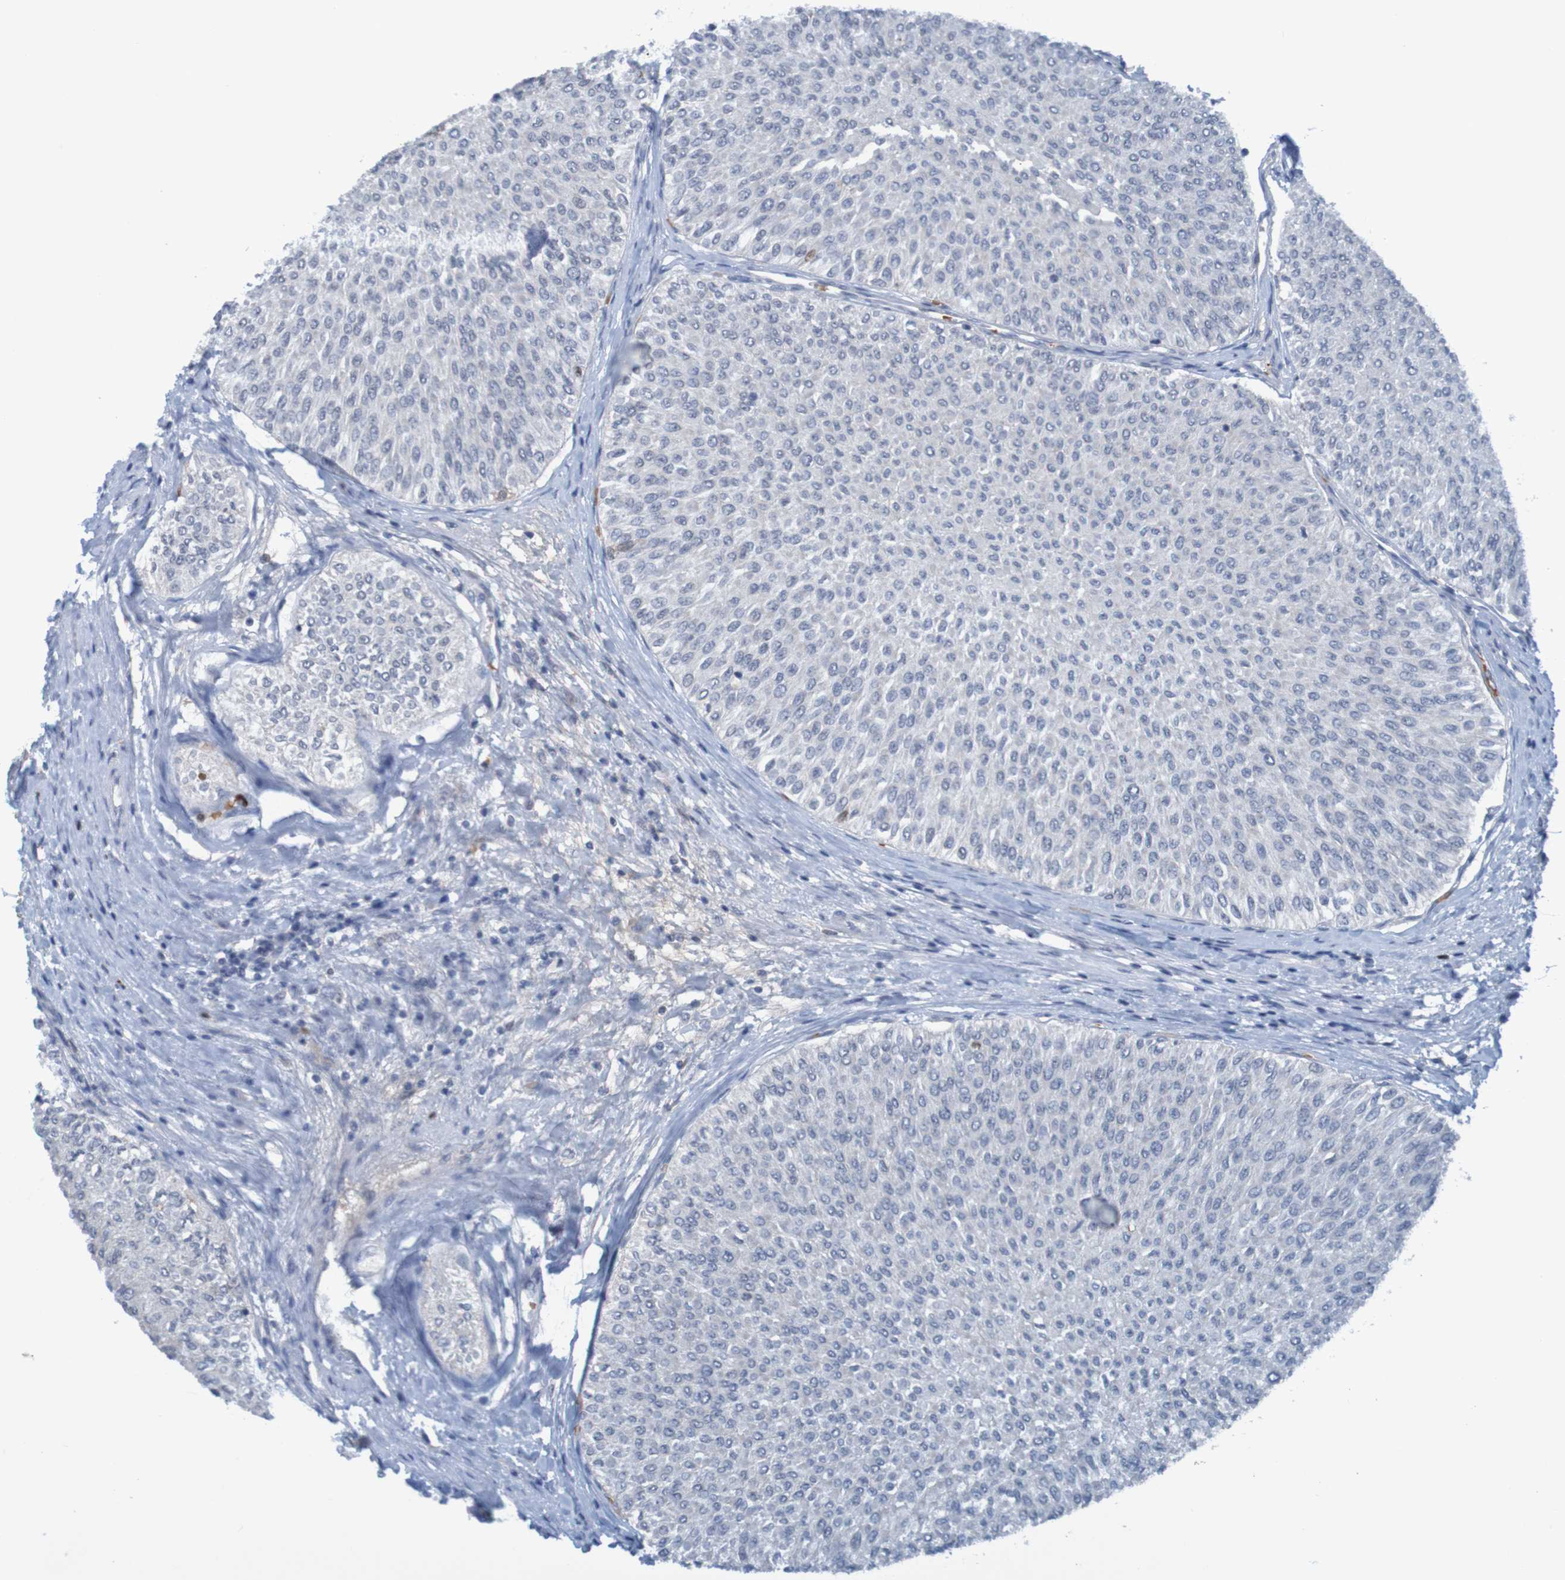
{"staining": {"intensity": "negative", "quantity": "none", "location": "none"}, "tissue": "urothelial cancer", "cell_type": "Tumor cells", "image_type": "cancer", "snomed": [{"axis": "morphology", "description": "Urothelial carcinoma, Low grade"}, {"axis": "topography", "description": "Urinary bladder"}], "caption": "Immunohistochemistry photomicrograph of human low-grade urothelial carcinoma stained for a protein (brown), which displays no expression in tumor cells. Brightfield microscopy of IHC stained with DAB (brown) and hematoxylin (blue), captured at high magnification.", "gene": "USP36", "patient": {"sex": "male", "age": 78}}